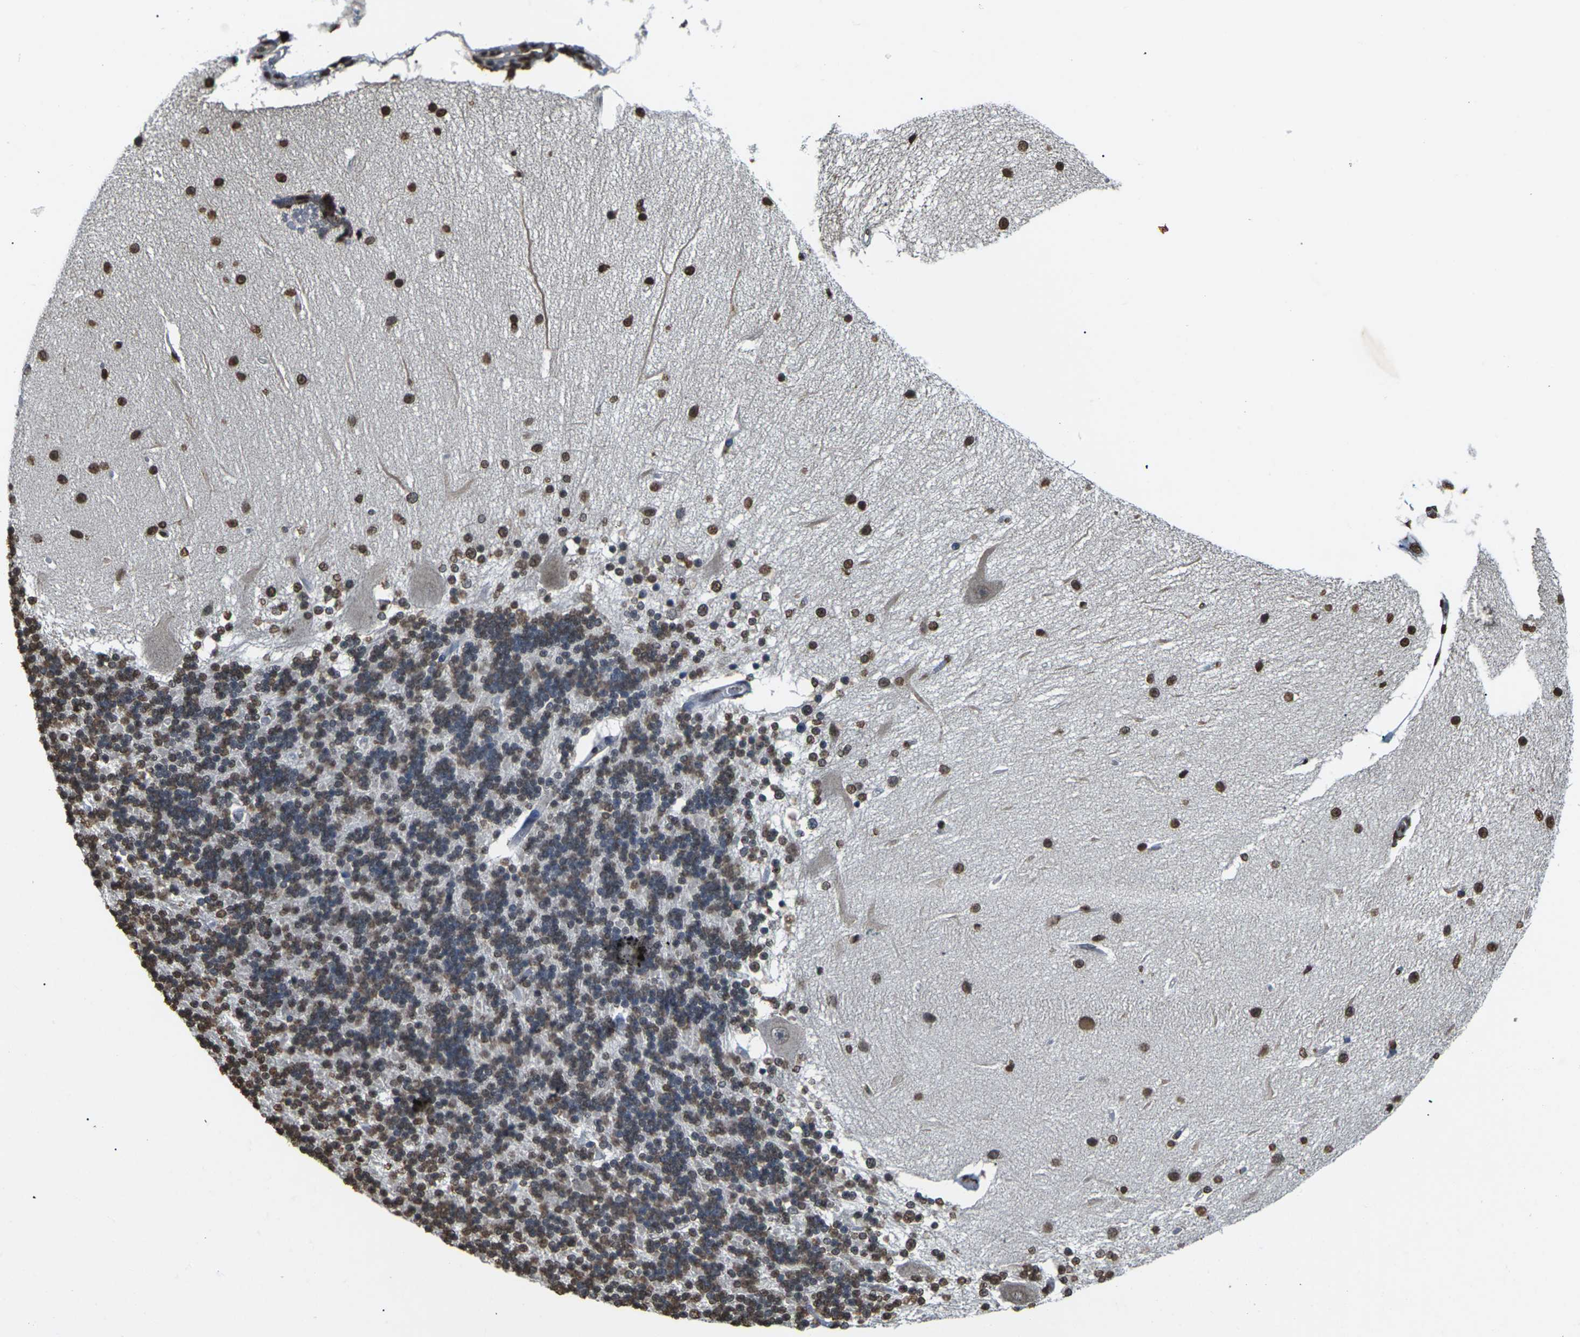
{"staining": {"intensity": "strong", "quantity": "25%-75%", "location": "nuclear"}, "tissue": "cerebellum", "cell_type": "Cells in granular layer", "image_type": "normal", "snomed": [{"axis": "morphology", "description": "Normal tissue, NOS"}, {"axis": "topography", "description": "Cerebellum"}], "caption": "Brown immunohistochemical staining in unremarkable cerebellum exhibits strong nuclear staining in about 25%-75% of cells in granular layer.", "gene": "EMSY", "patient": {"sex": "female", "age": 54}}